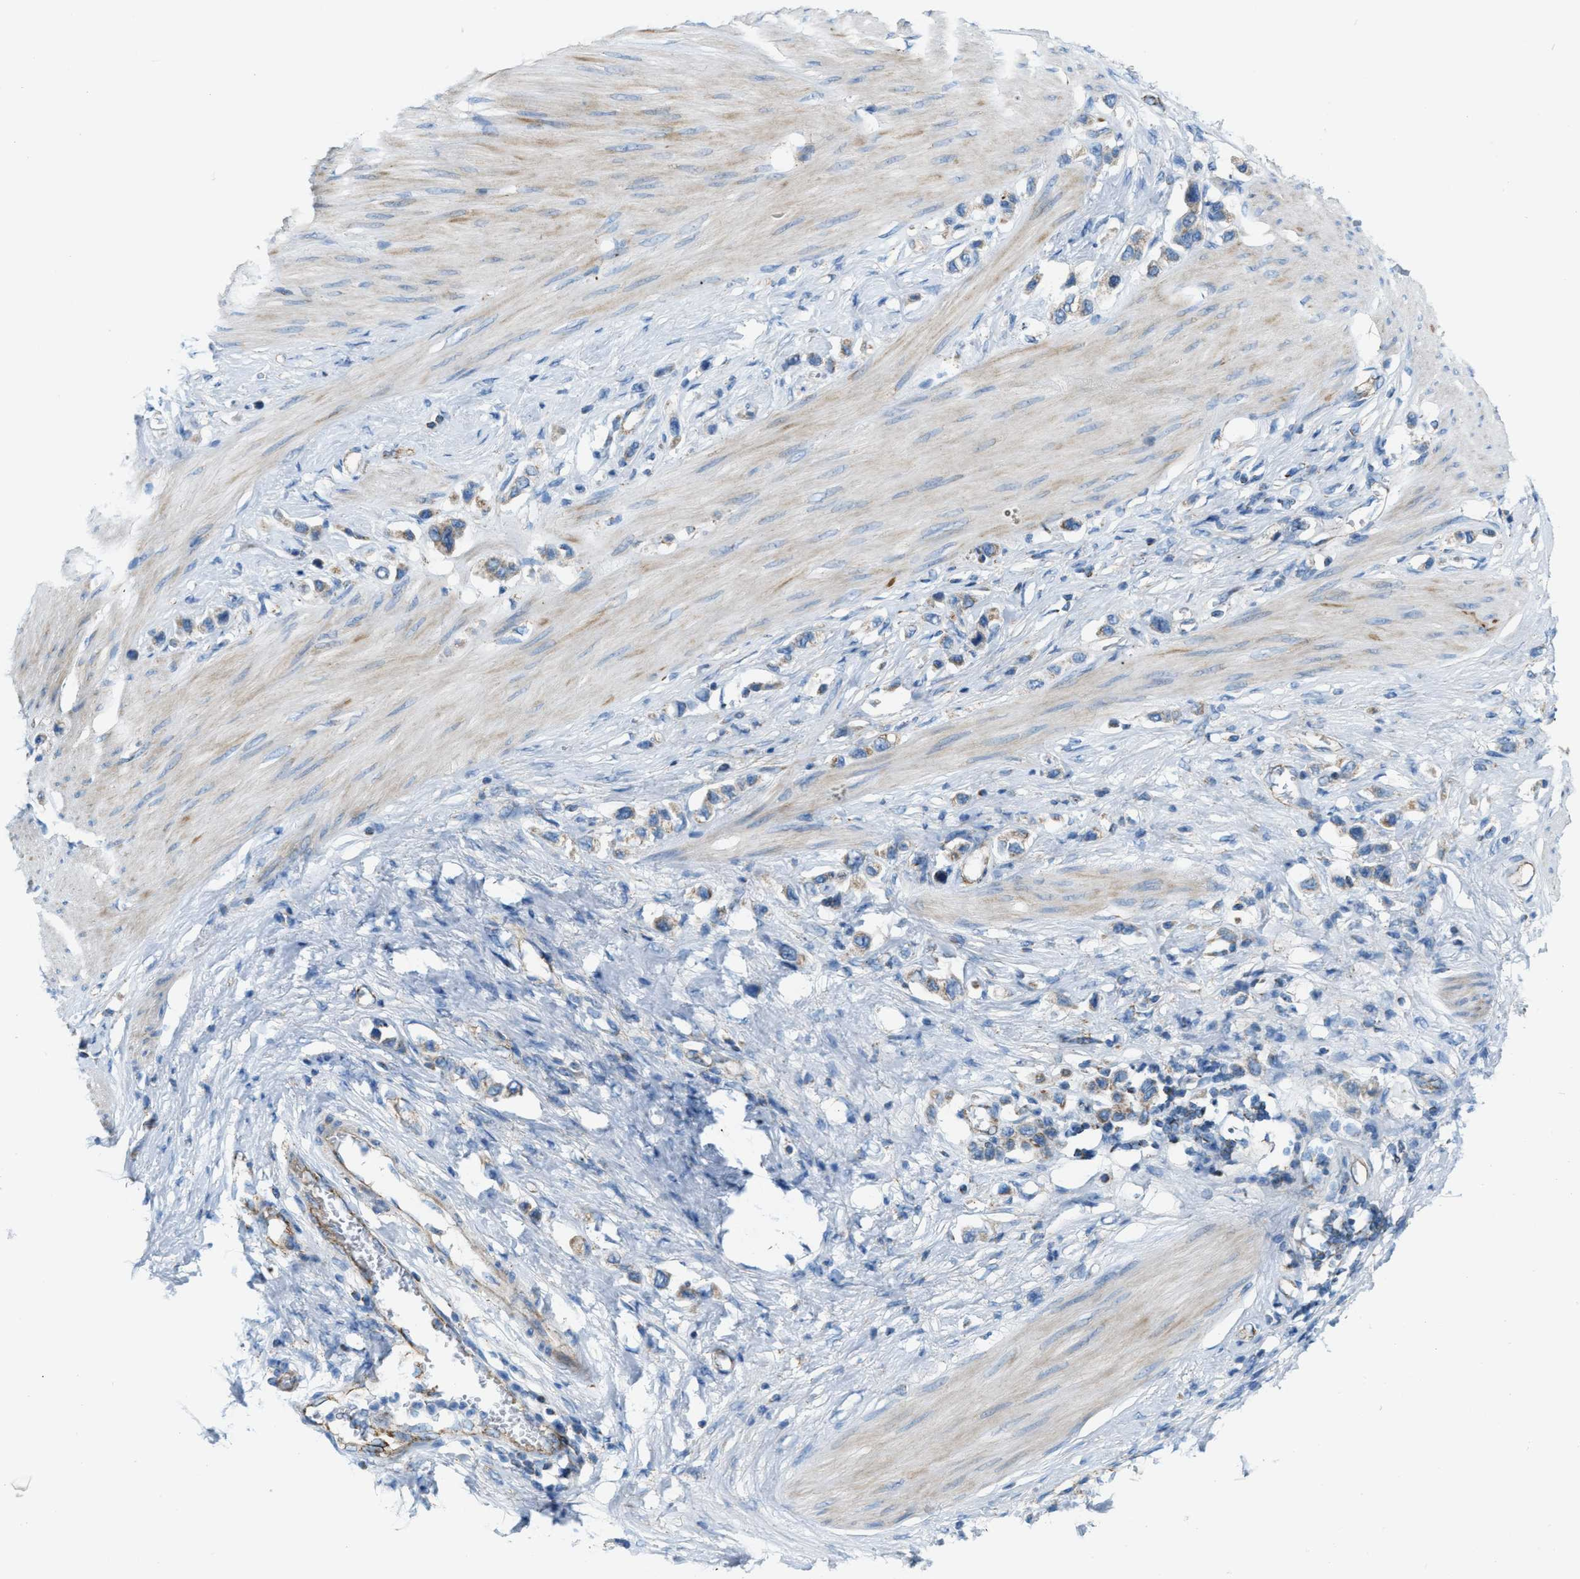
{"staining": {"intensity": "weak", "quantity": "25%-75%", "location": "cytoplasmic/membranous"}, "tissue": "stomach cancer", "cell_type": "Tumor cells", "image_type": "cancer", "snomed": [{"axis": "morphology", "description": "Adenocarcinoma, NOS"}, {"axis": "topography", "description": "Stomach"}], "caption": "Adenocarcinoma (stomach) stained with a protein marker reveals weak staining in tumor cells.", "gene": "JADE1", "patient": {"sex": "female", "age": 65}}